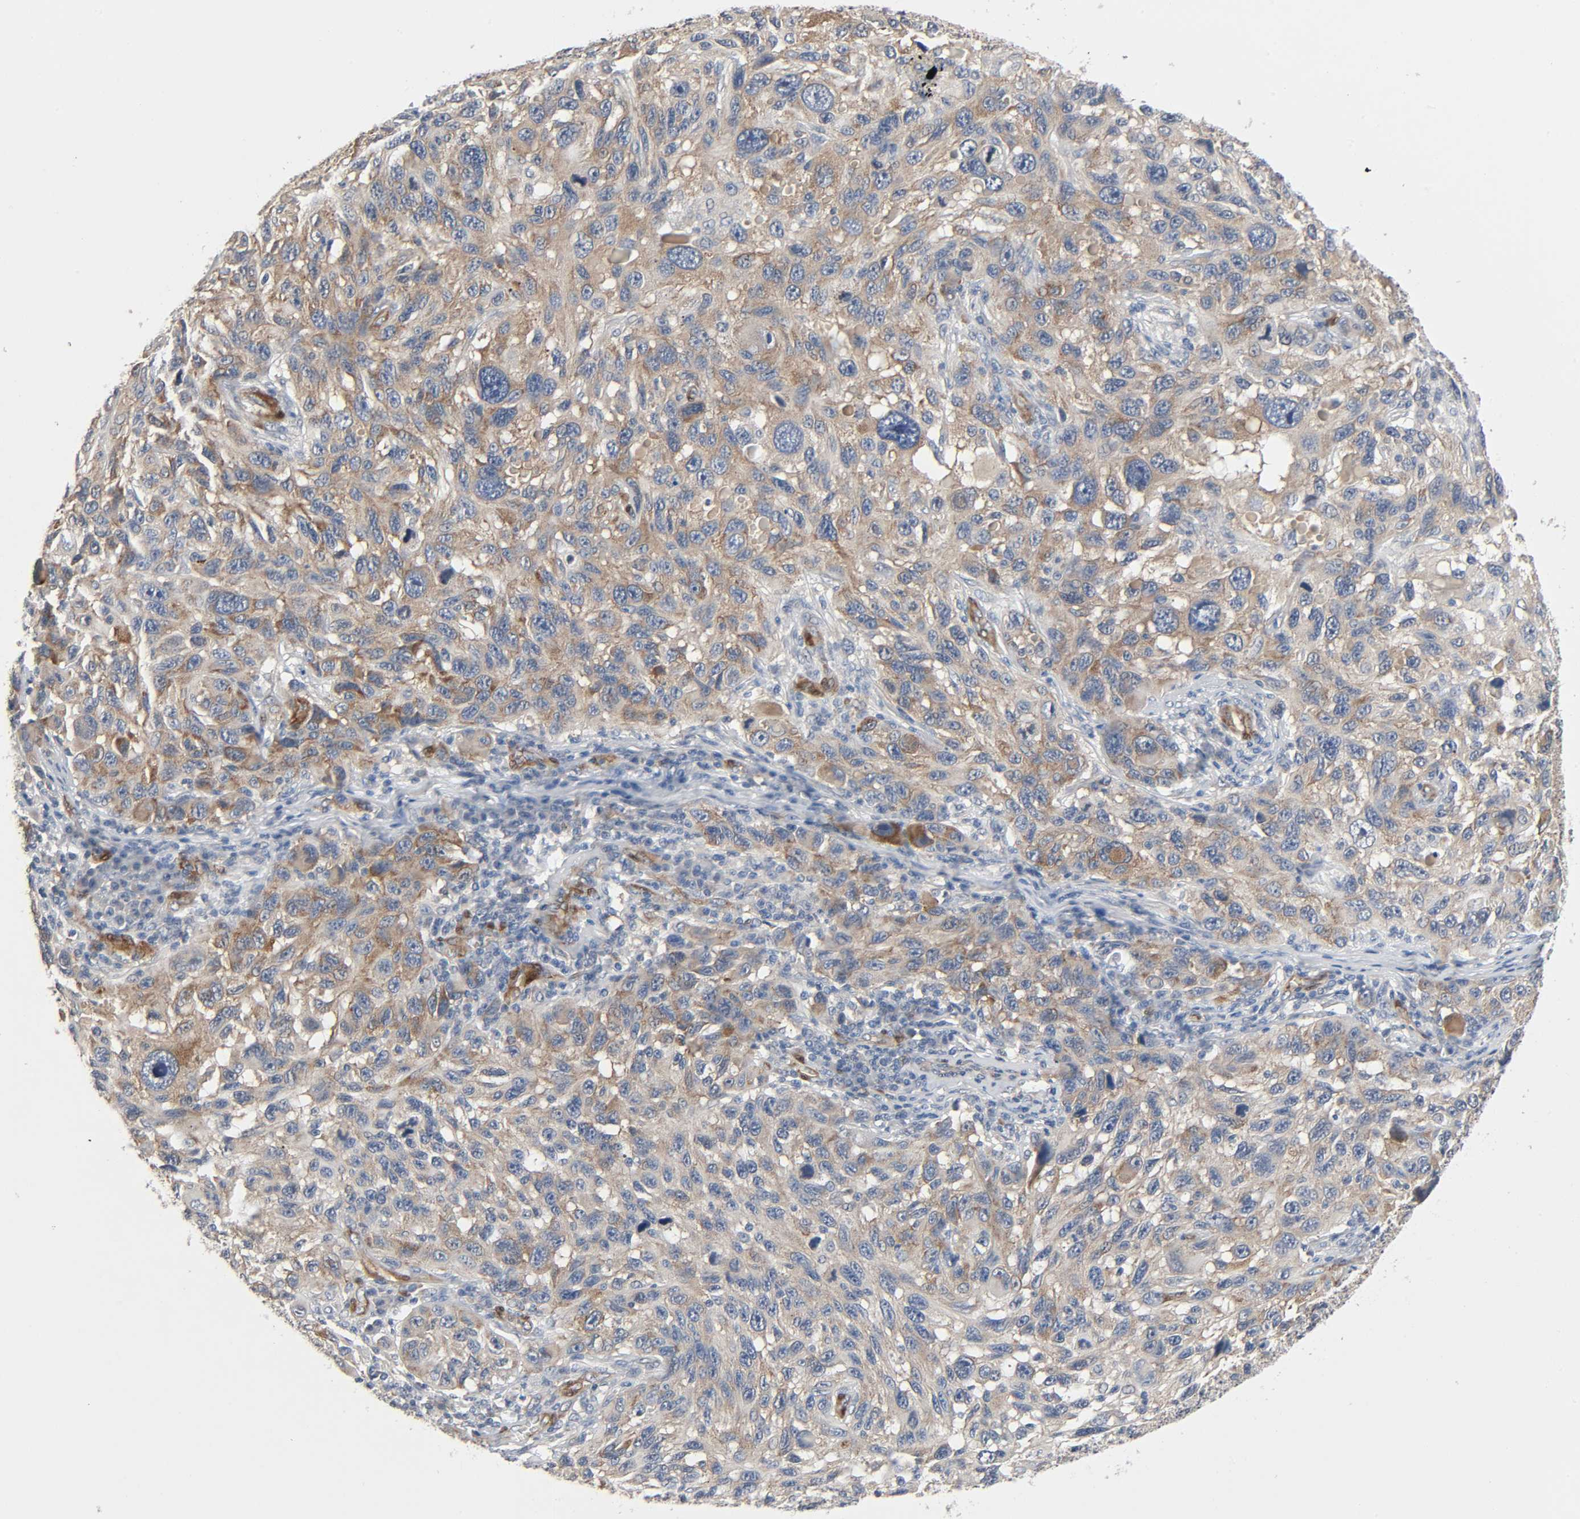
{"staining": {"intensity": "moderate", "quantity": ">75%", "location": "cytoplasmic/membranous"}, "tissue": "melanoma", "cell_type": "Tumor cells", "image_type": "cancer", "snomed": [{"axis": "morphology", "description": "Malignant melanoma, NOS"}, {"axis": "topography", "description": "Skin"}], "caption": "IHC histopathology image of malignant melanoma stained for a protein (brown), which displays medium levels of moderate cytoplasmic/membranous staining in about >75% of tumor cells.", "gene": "PTK2", "patient": {"sex": "male", "age": 53}}